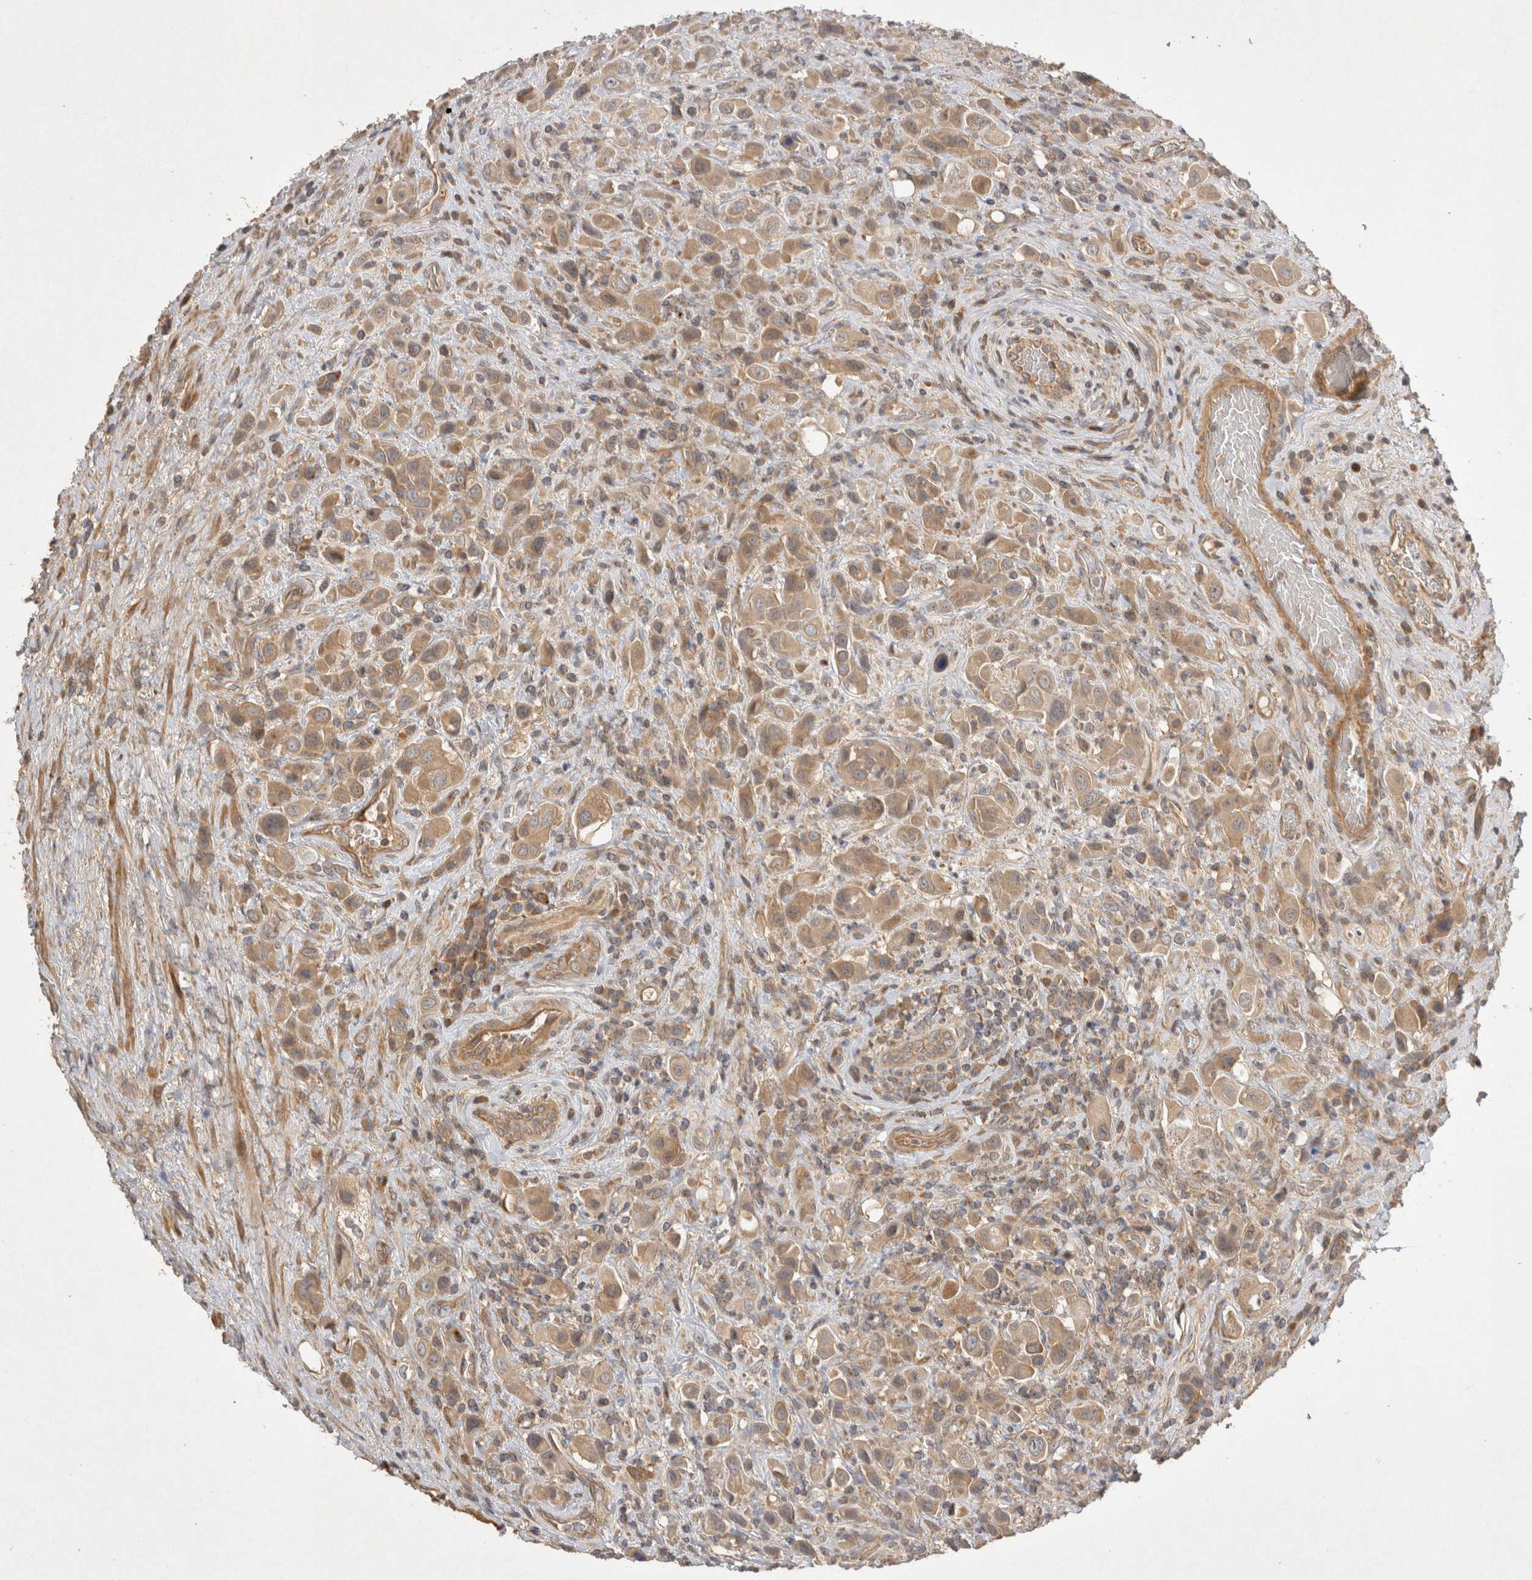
{"staining": {"intensity": "moderate", "quantity": ">75%", "location": "cytoplasmic/membranous"}, "tissue": "urothelial cancer", "cell_type": "Tumor cells", "image_type": "cancer", "snomed": [{"axis": "morphology", "description": "Urothelial carcinoma, High grade"}, {"axis": "topography", "description": "Urinary bladder"}], "caption": "Immunohistochemical staining of urothelial cancer reveals medium levels of moderate cytoplasmic/membranous protein positivity in about >75% of tumor cells.", "gene": "PPP1R42", "patient": {"sex": "male", "age": 50}}